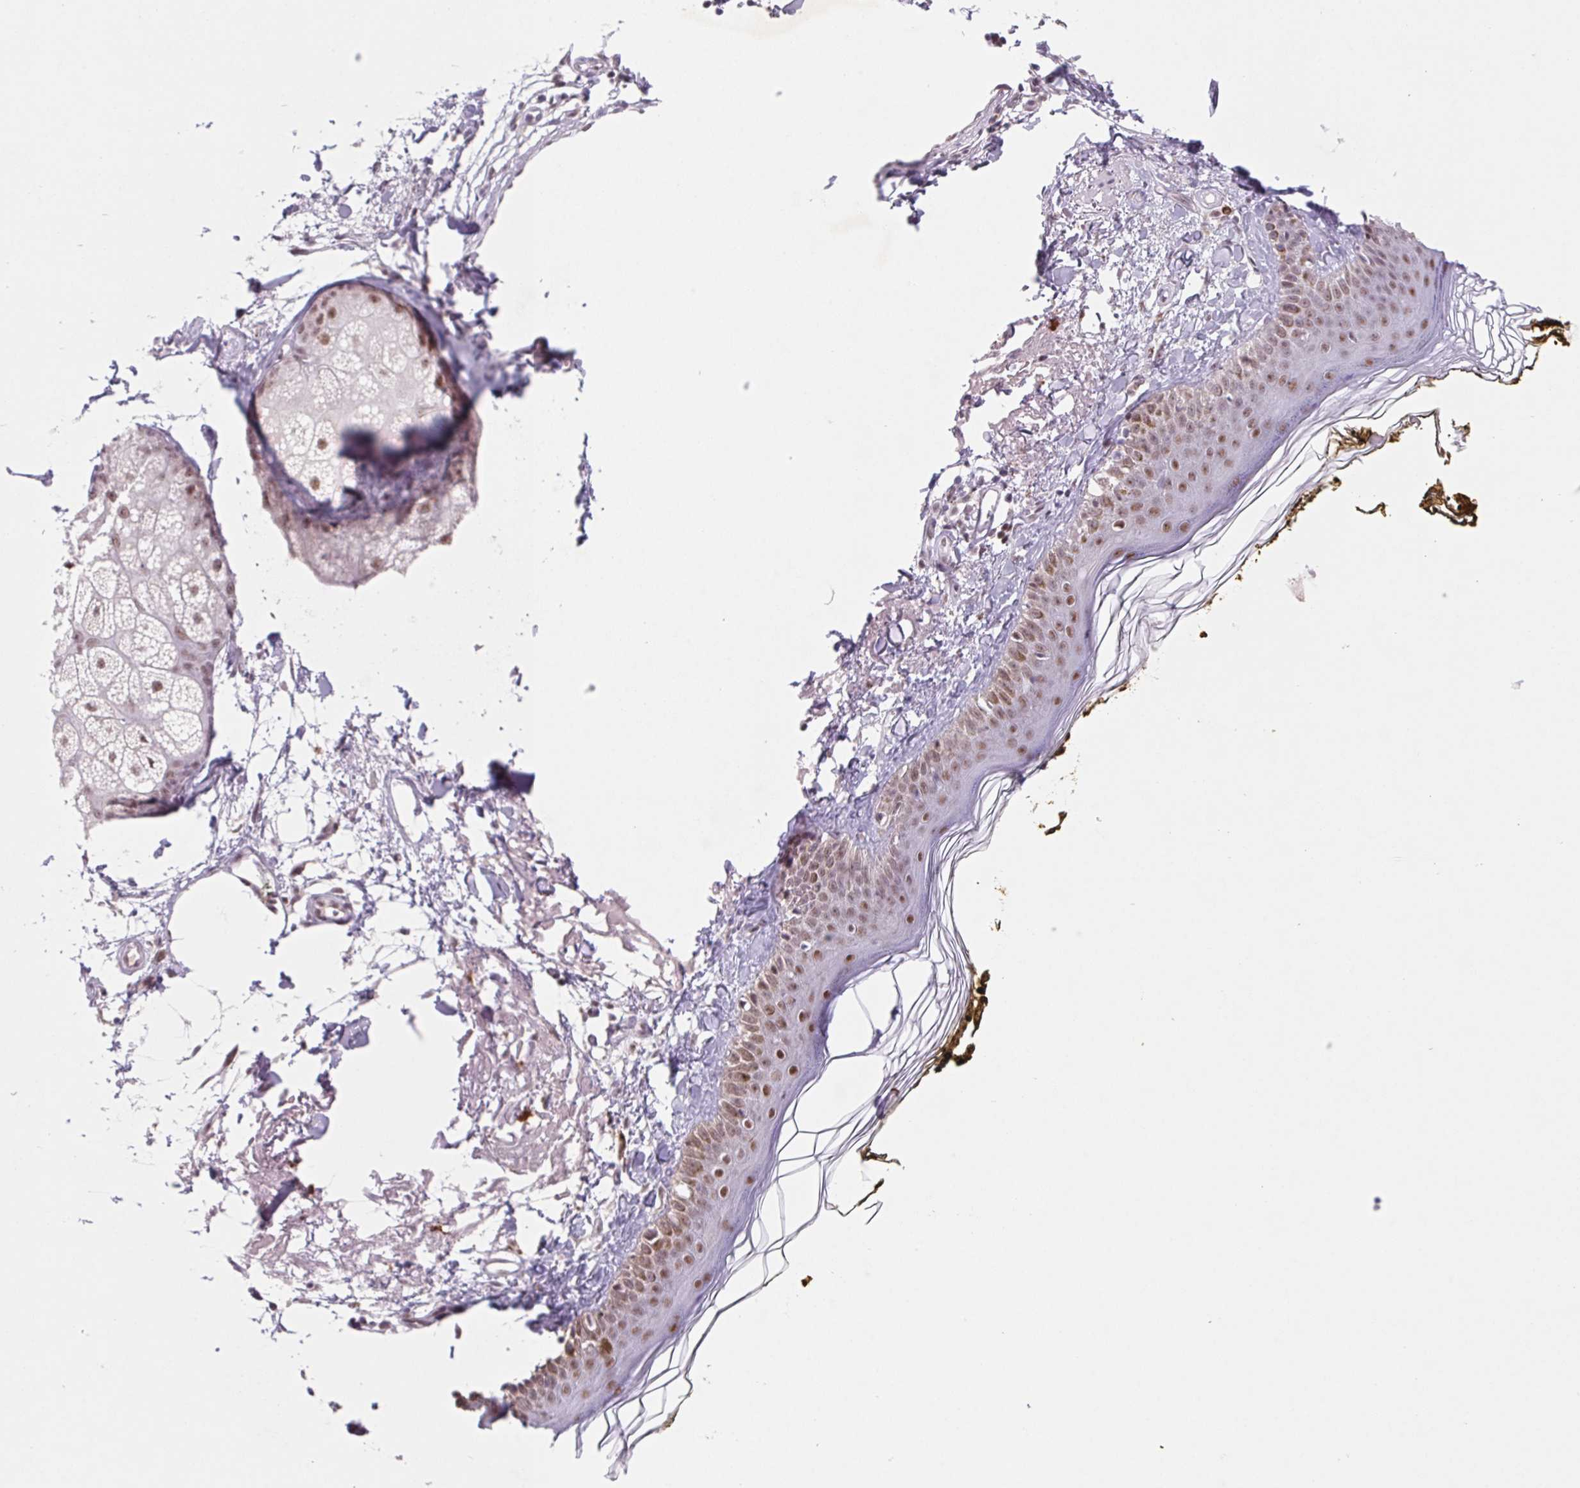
{"staining": {"intensity": "weak", "quantity": ">75%", "location": "nuclear"}, "tissue": "skin", "cell_type": "Fibroblasts", "image_type": "normal", "snomed": [{"axis": "morphology", "description": "Normal tissue, NOS"}, {"axis": "topography", "description": "Skin"}], "caption": "Skin stained for a protein (brown) shows weak nuclear positive positivity in approximately >75% of fibroblasts.", "gene": "DPPA5", "patient": {"sex": "male", "age": 76}}